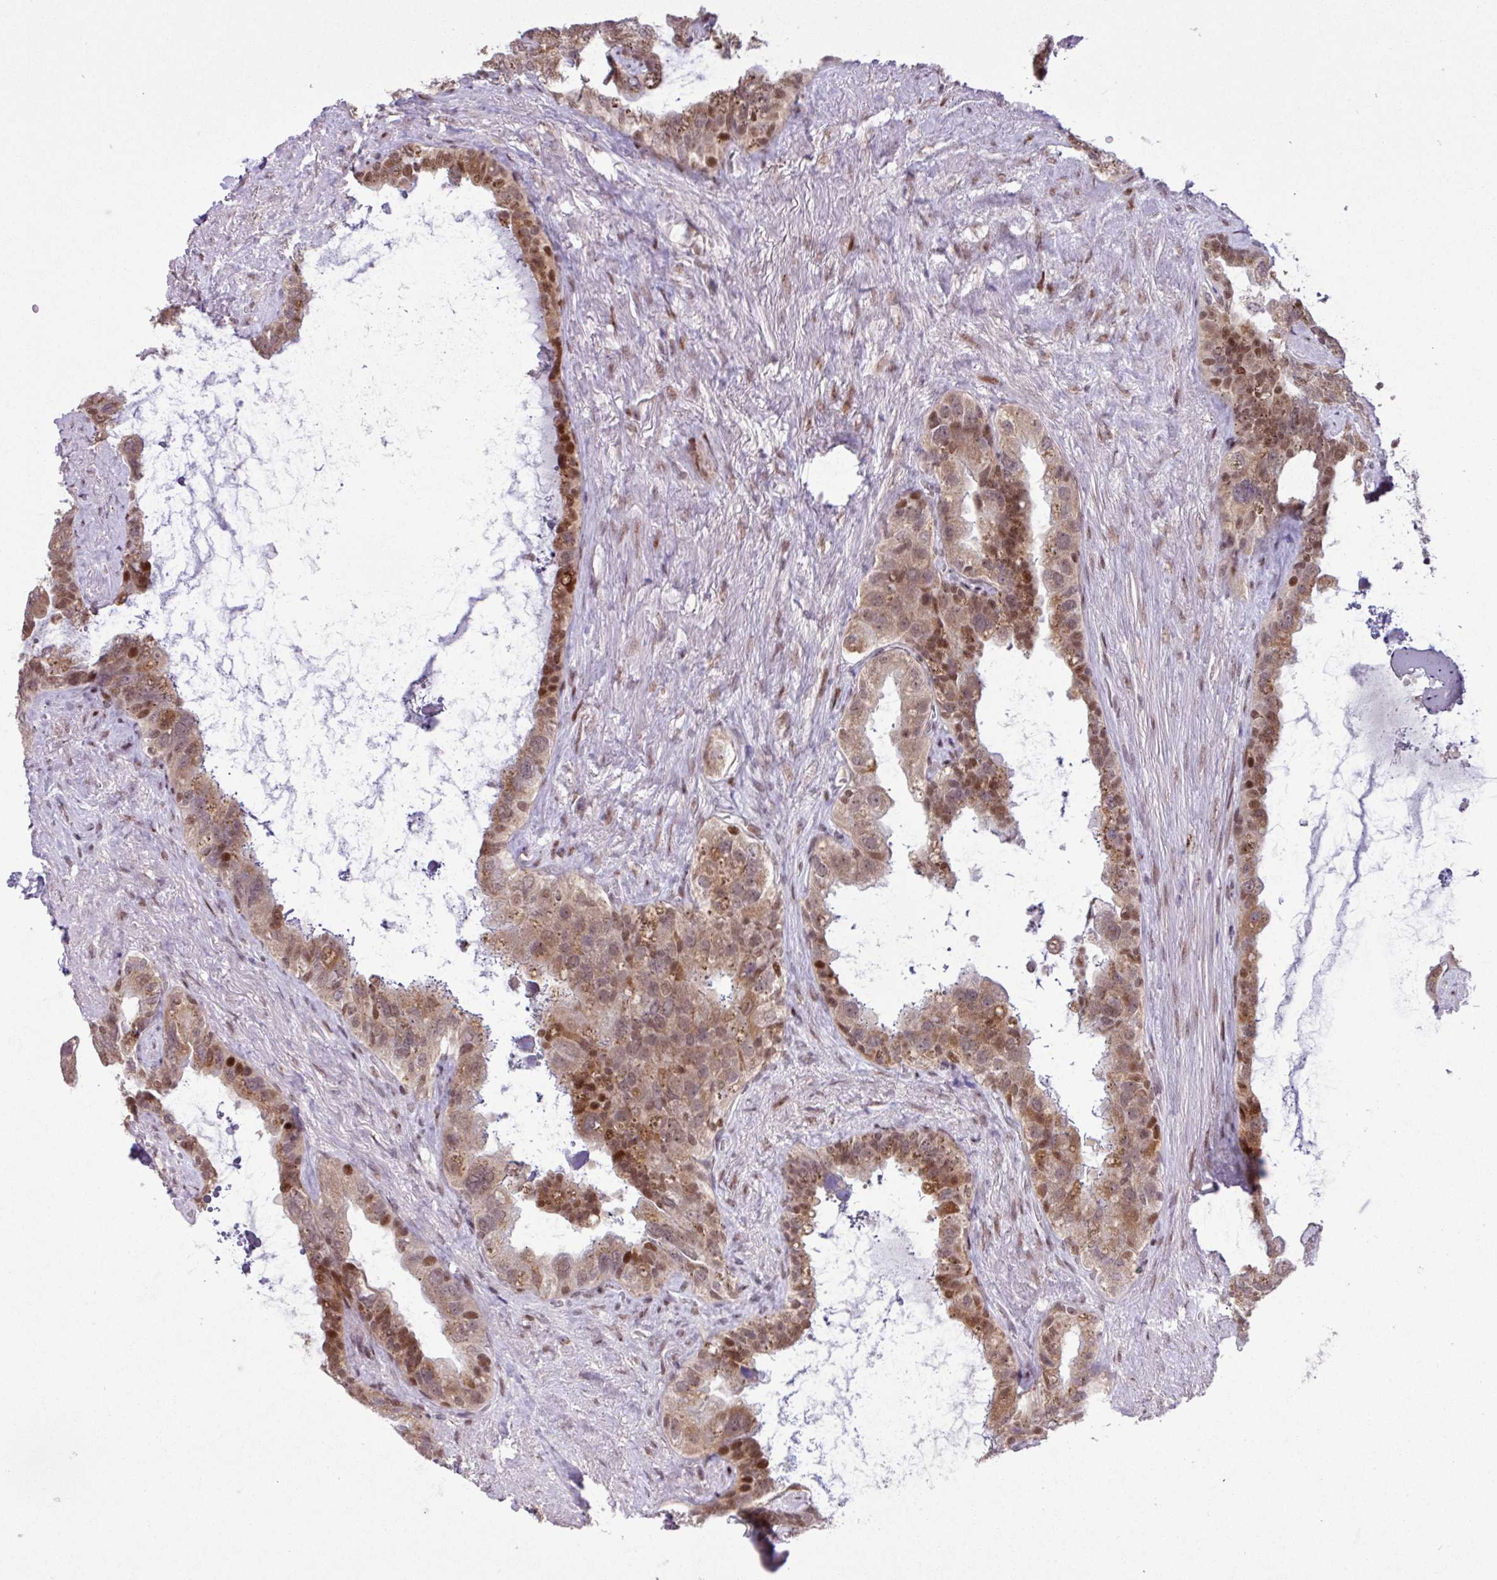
{"staining": {"intensity": "moderate", "quantity": ">75%", "location": "cytoplasmic/membranous,nuclear"}, "tissue": "seminal vesicle", "cell_type": "Glandular cells", "image_type": "normal", "snomed": [{"axis": "morphology", "description": "Normal tissue, NOS"}, {"axis": "topography", "description": "Seminal veicle"}, {"axis": "topography", "description": "Peripheral nerve tissue"}], "caption": "Immunohistochemistry image of unremarkable seminal vesicle: human seminal vesicle stained using immunohistochemistry (IHC) exhibits medium levels of moderate protein expression localized specifically in the cytoplasmic/membranous,nuclear of glandular cells, appearing as a cytoplasmic/membranous,nuclear brown color.", "gene": "BRD3", "patient": {"sex": "male", "age": 76}}